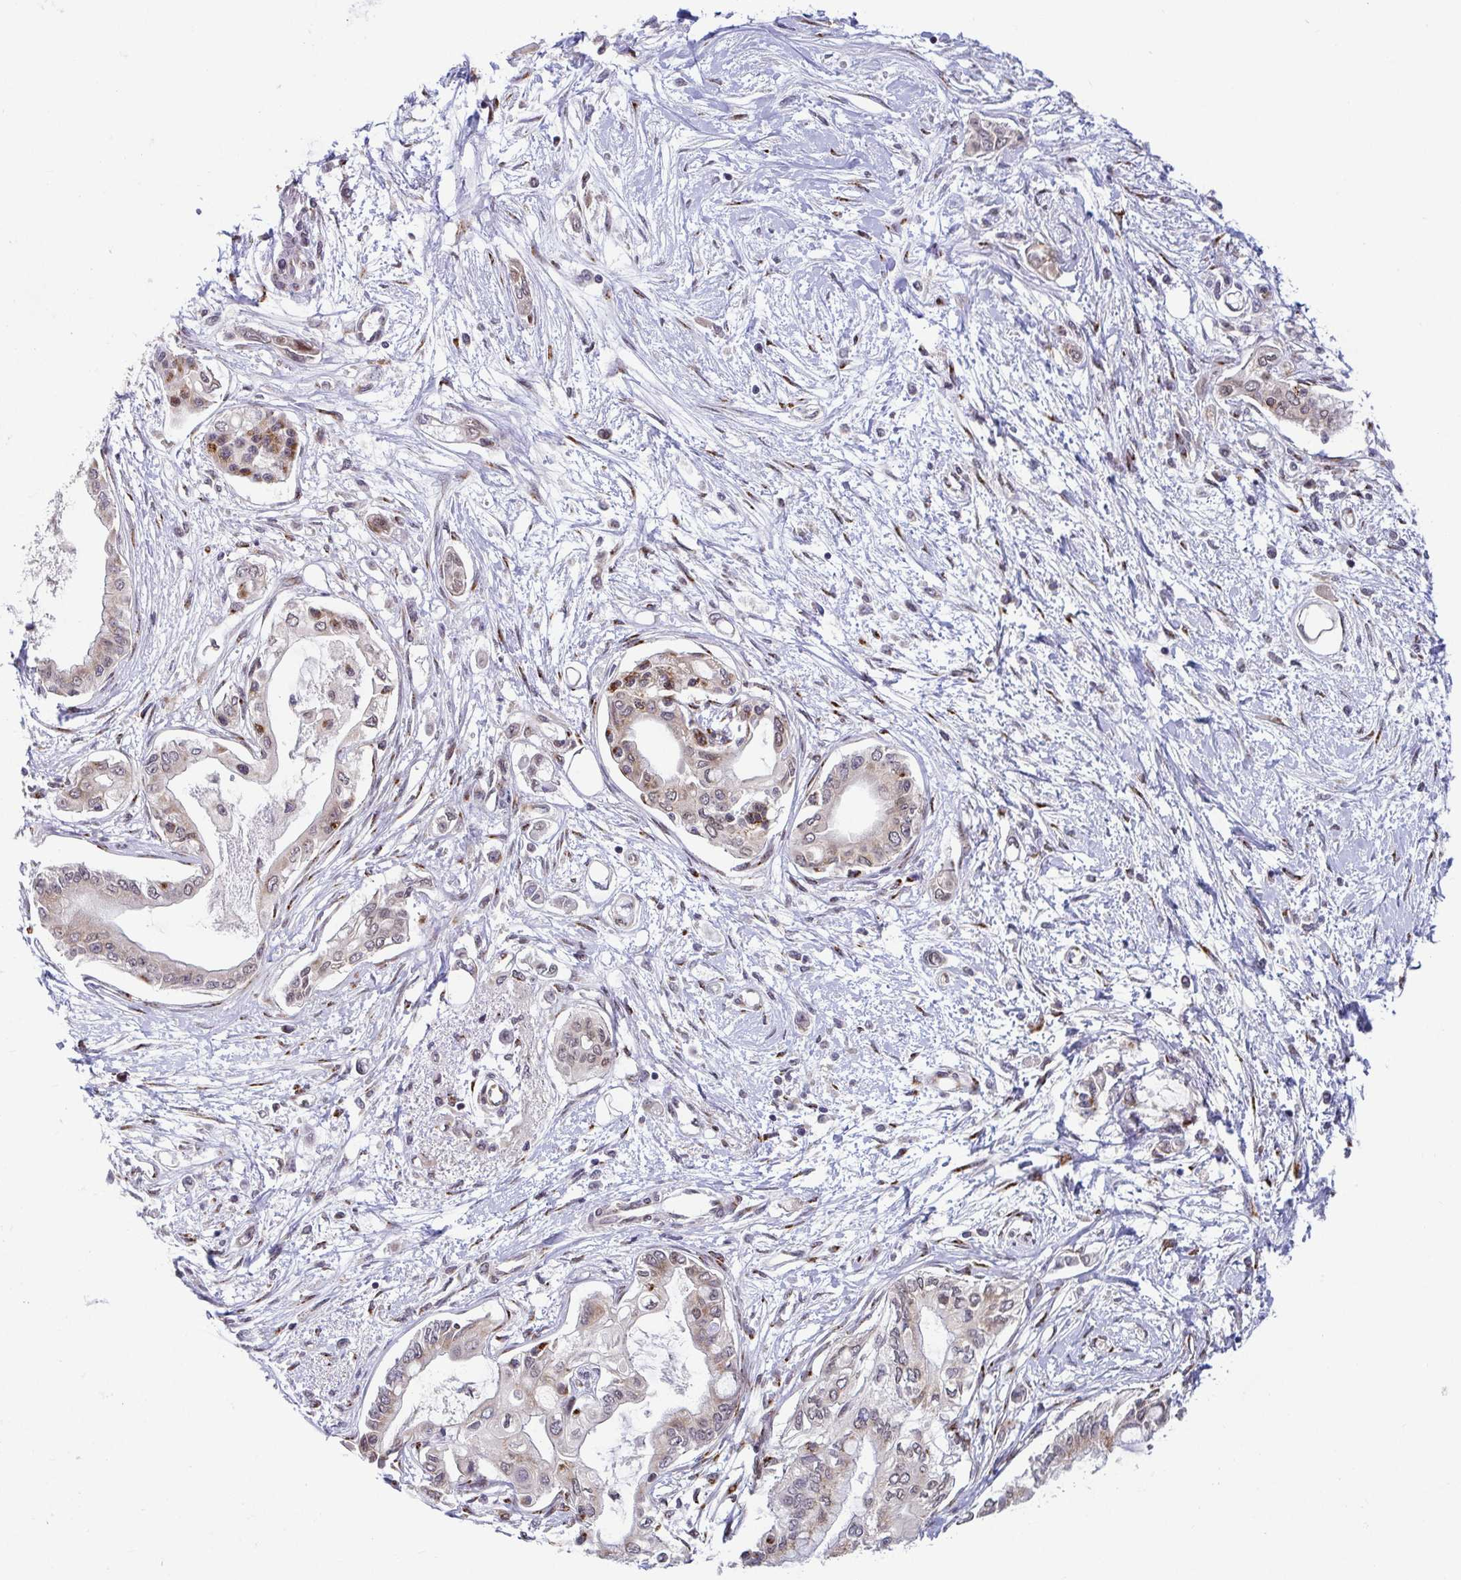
{"staining": {"intensity": "weak", "quantity": "25%-75%", "location": "cytoplasmic/membranous,nuclear"}, "tissue": "pancreatic cancer", "cell_type": "Tumor cells", "image_type": "cancer", "snomed": [{"axis": "morphology", "description": "Adenocarcinoma, NOS"}, {"axis": "topography", "description": "Pancreas"}], "caption": "DAB immunohistochemical staining of human pancreatic cancer (adenocarcinoma) displays weak cytoplasmic/membranous and nuclear protein expression in approximately 25%-75% of tumor cells.", "gene": "ATP5MJ", "patient": {"sex": "female", "age": 77}}